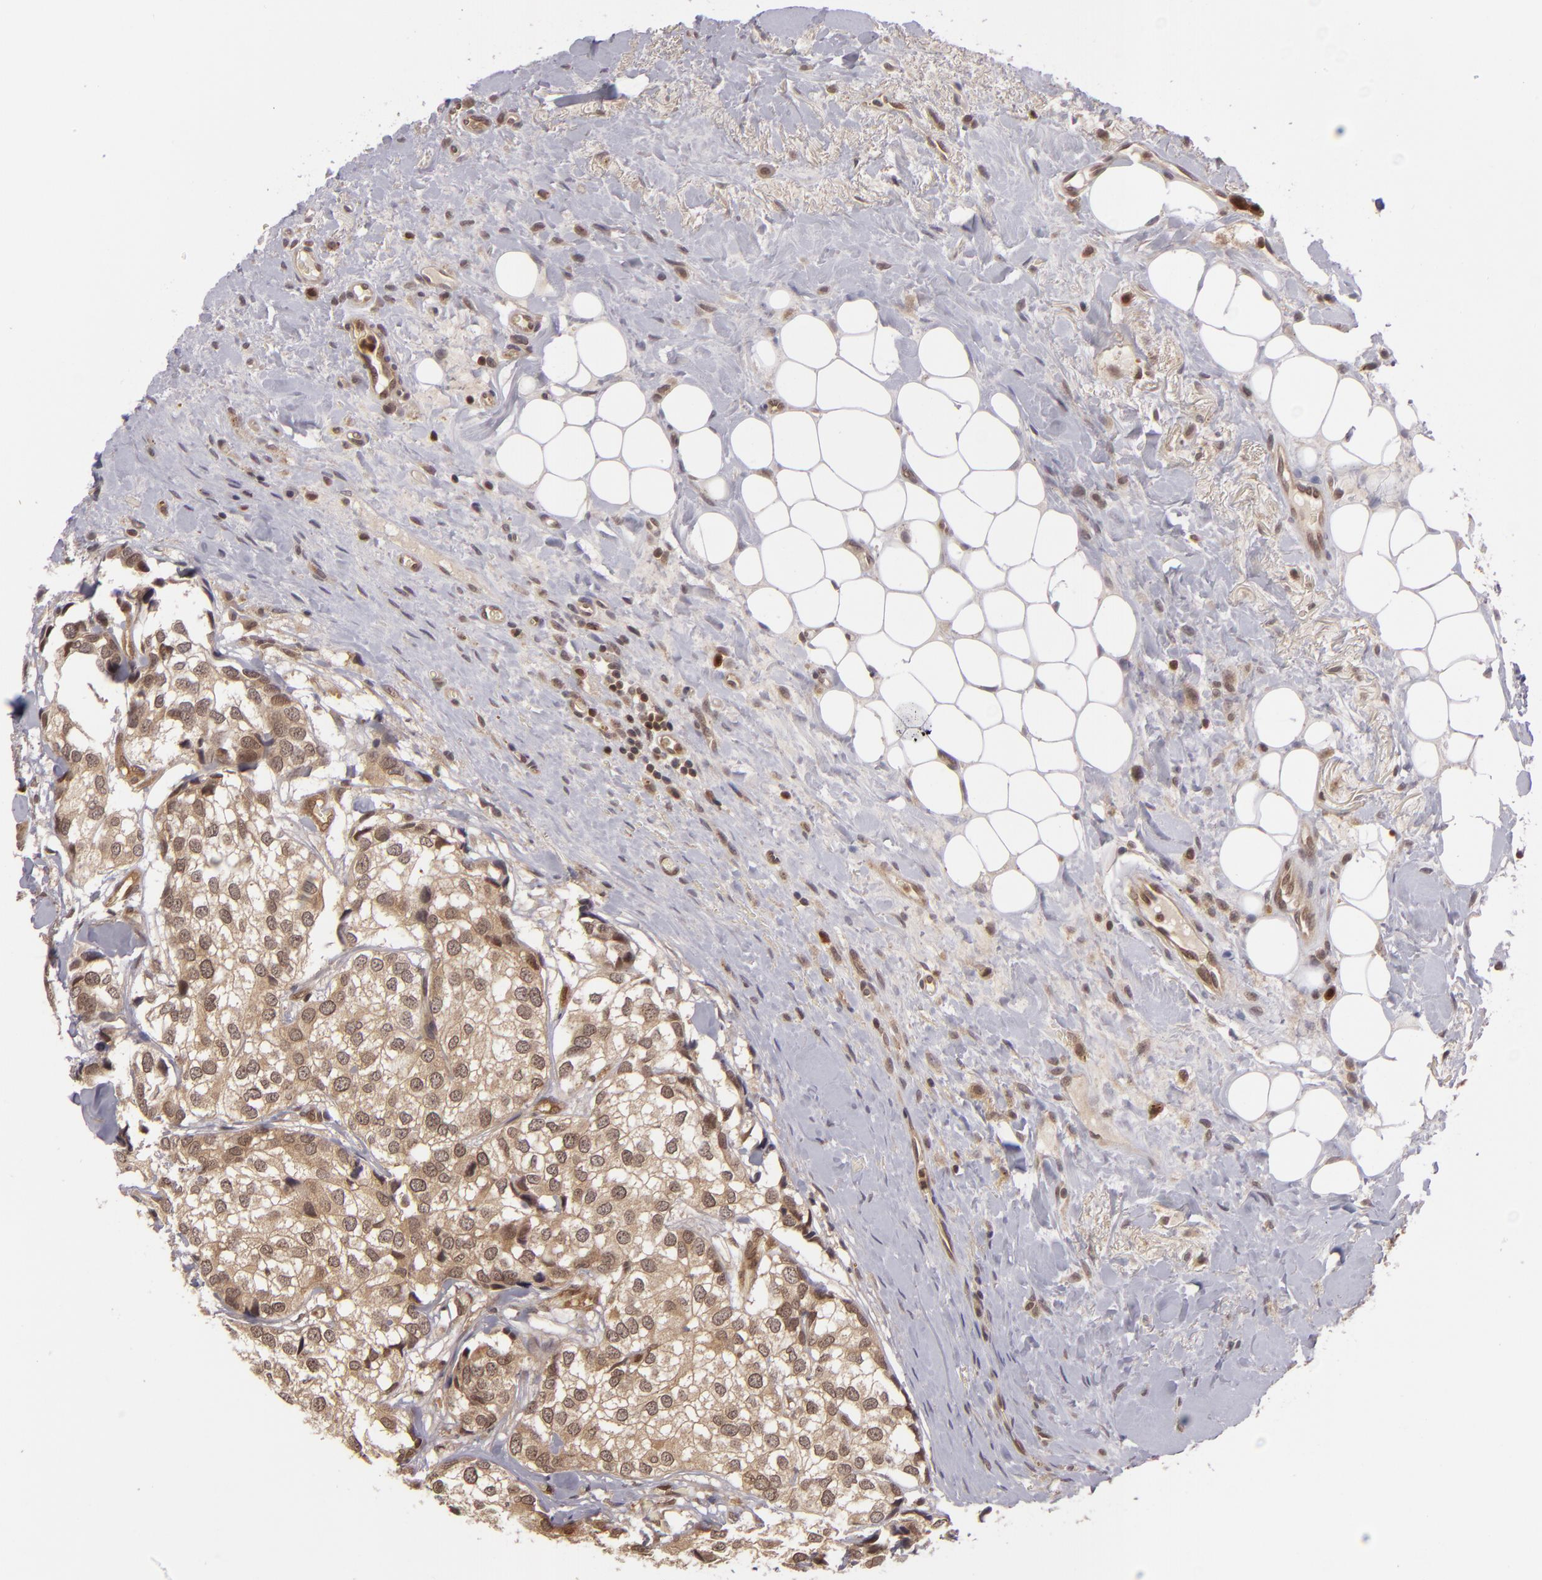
{"staining": {"intensity": "moderate", "quantity": ">75%", "location": "cytoplasmic/membranous"}, "tissue": "breast cancer", "cell_type": "Tumor cells", "image_type": "cancer", "snomed": [{"axis": "morphology", "description": "Duct carcinoma"}, {"axis": "topography", "description": "Breast"}], "caption": "A brown stain labels moderate cytoplasmic/membranous expression of a protein in breast cancer tumor cells.", "gene": "ZBTB33", "patient": {"sex": "female", "age": 68}}